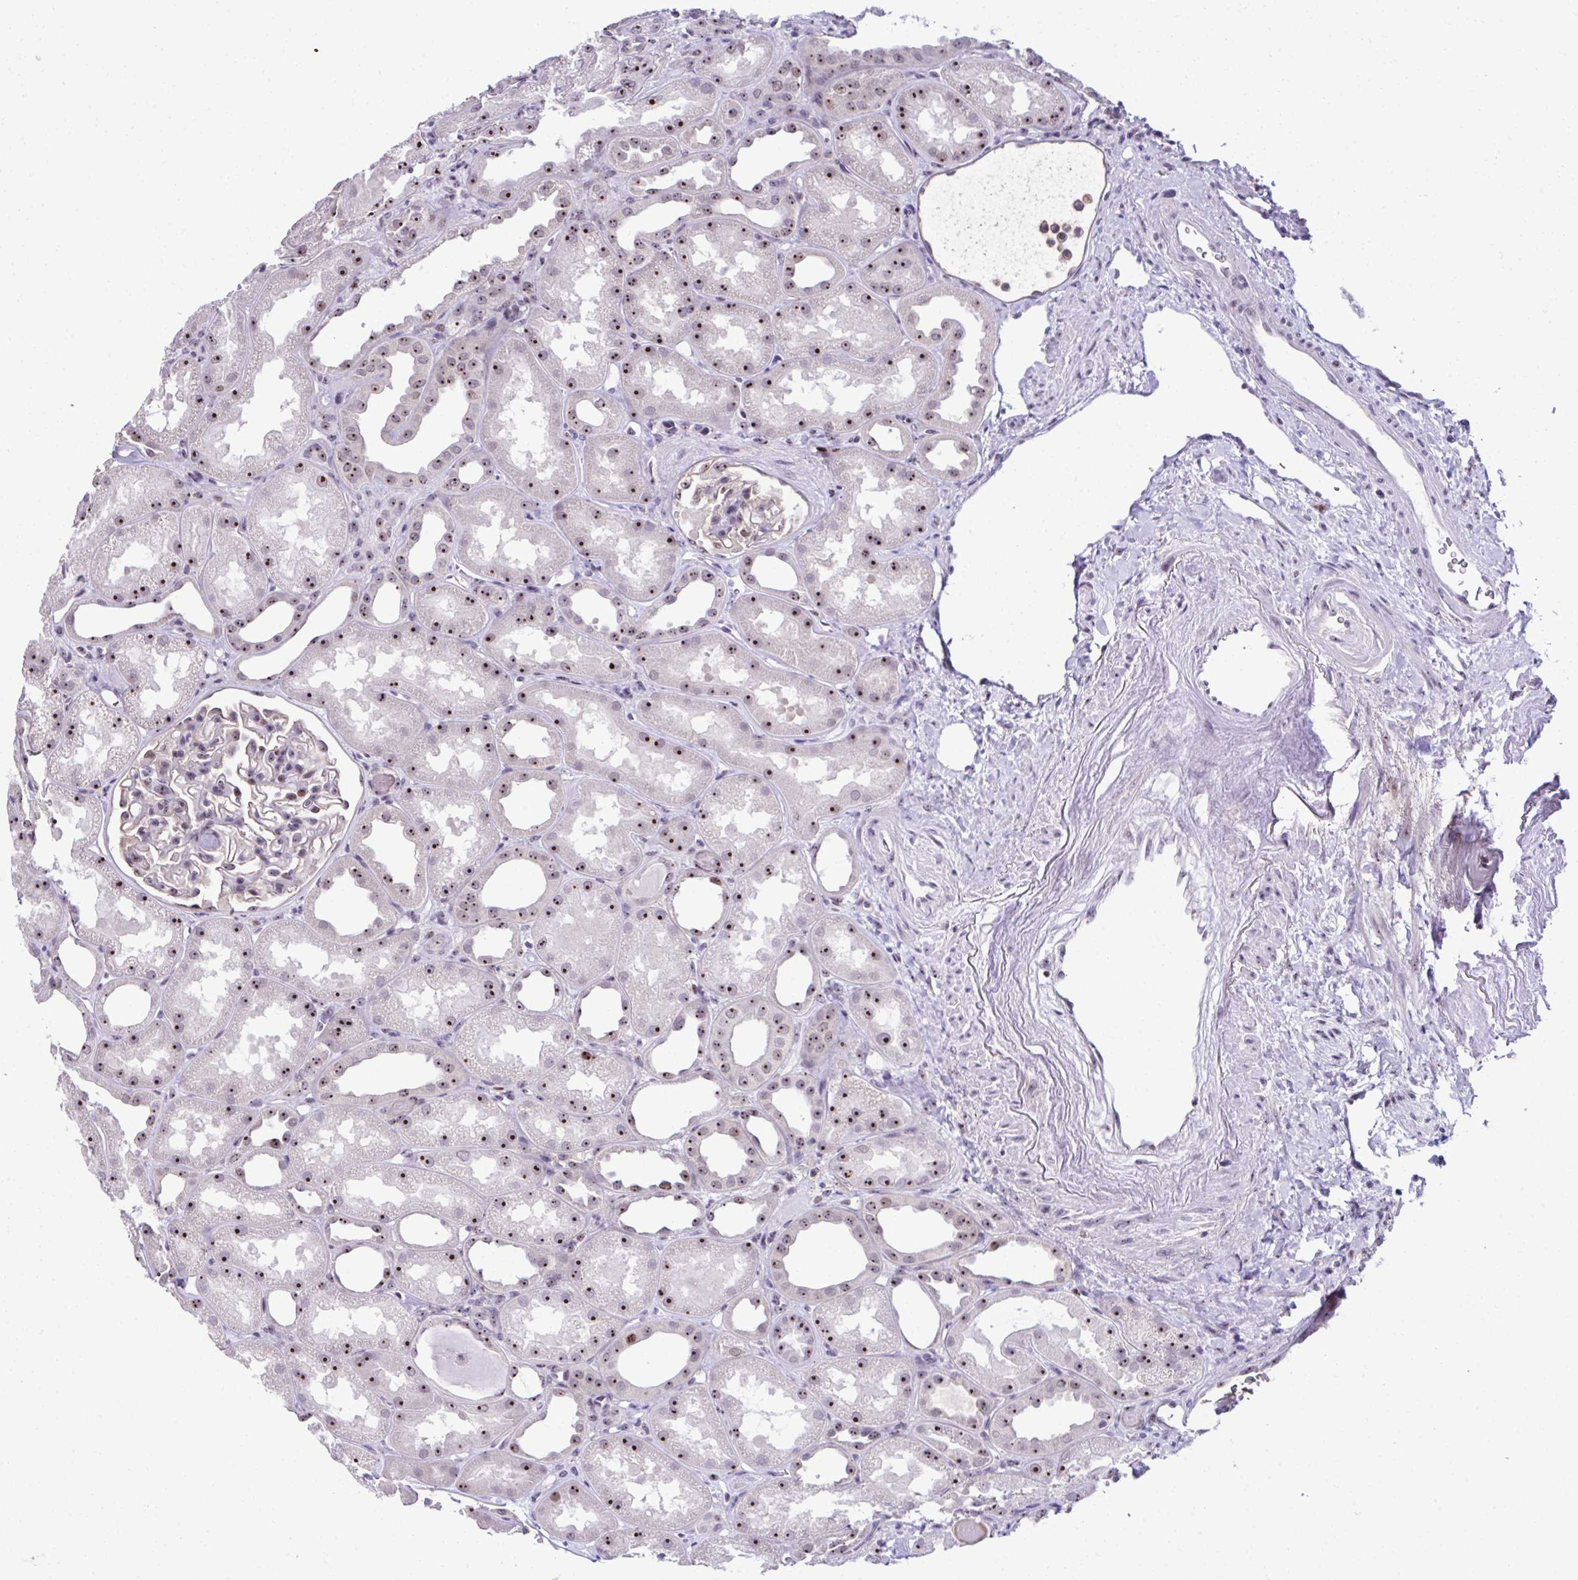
{"staining": {"intensity": "moderate", "quantity": "<25%", "location": "nuclear"}, "tissue": "kidney", "cell_type": "Cells in glomeruli", "image_type": "normal", "snomed": [{"axis": "morphology", "description": "Normal tissue, NOS"}, {"axis": "topography", "description": "Kidney"}], "caption": "Cells in glomeruli demonstrate low levels of moderate nuclear expression in approximately <25% of cells in normal kidney.", "gene": "CEP72", "patient": {"sex": "male", "age": 61}}